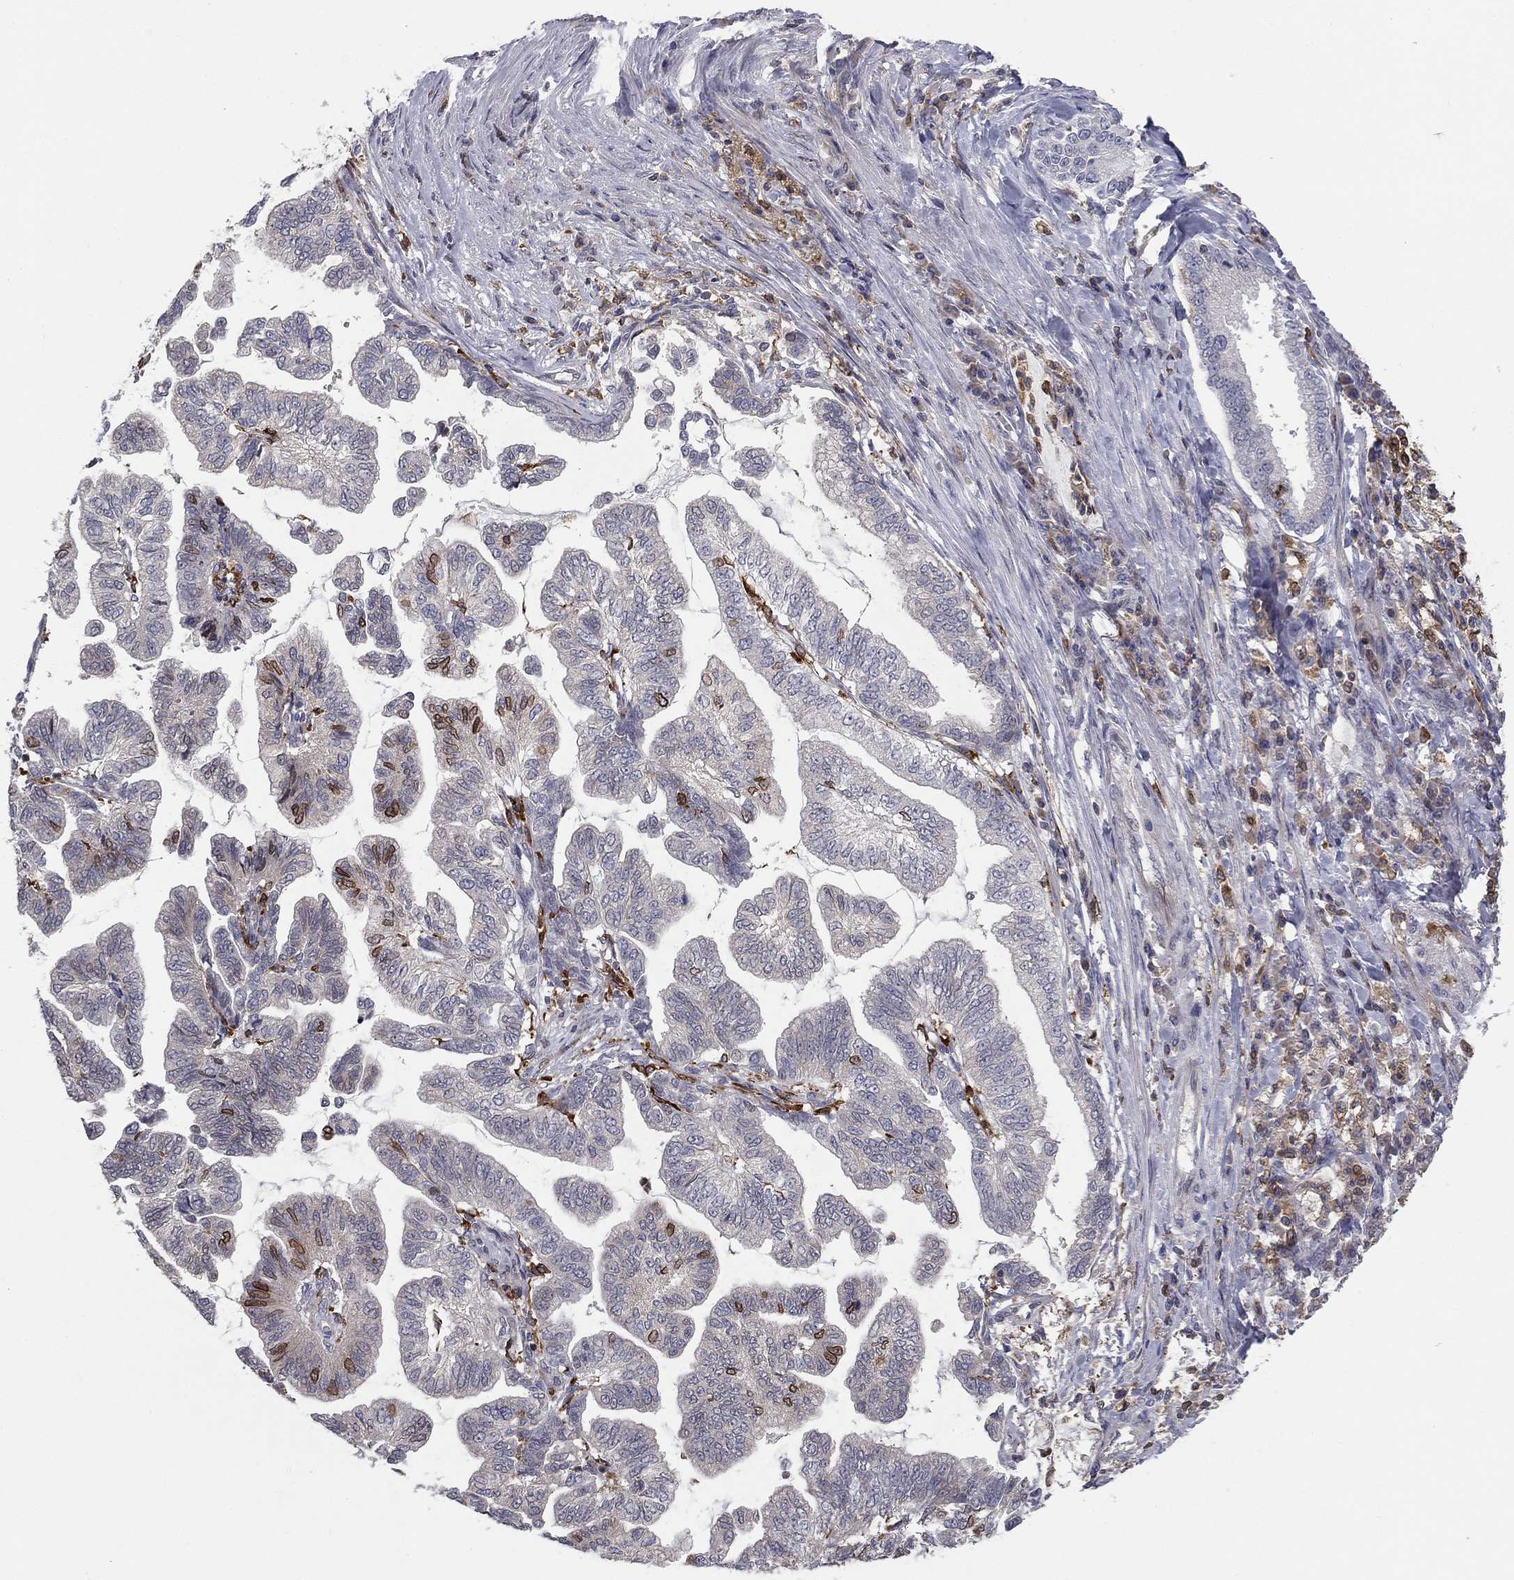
{"staining": {"intensity": "negative", "quantity": "none", "location": "none"}, "tissue": "stomach cancer", "cell_type": "Tumor cells", "image_type": "cancer", "snomed": [{"axis": "morphology", "description": "Adenocarcinoma, NOS"}, {"axis": "topography", "description": "Stomach"}], "caption": "Tumor cells show no significant expression in stomach cancer (adenocarcinoma).", "gene": "PLCB2", "patient": {"sex": "male", "age": 83}}